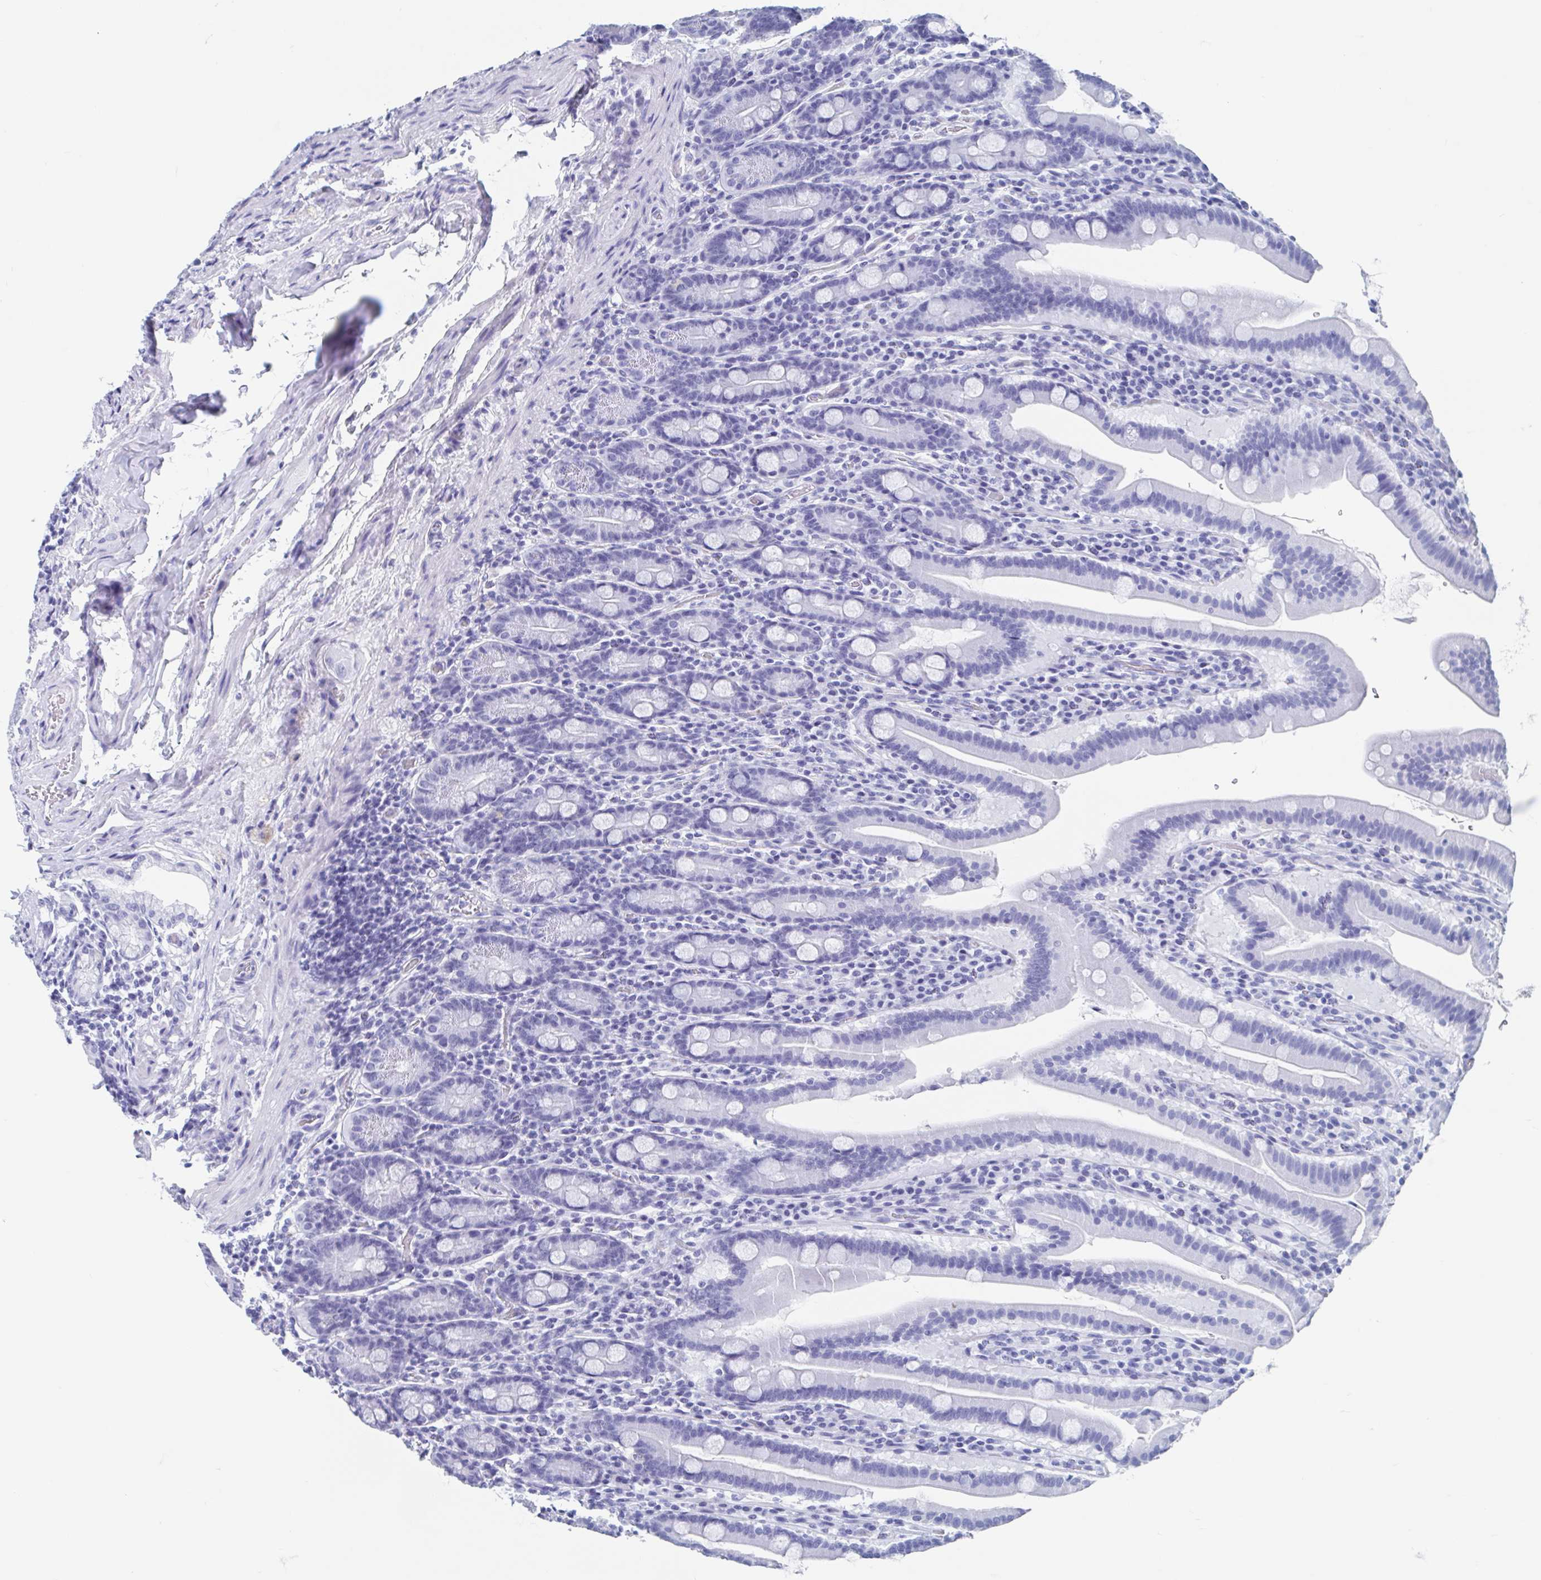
{"staining": {"intensity": "negative", "quantity": "none", "location": "none"}, "tissue": "small intestine", "cell_type": "Glandular cells", "image_type": "normal", "snomed": [{"axis": "morphology", "description": "Normal tissue, NOS"}, {"axis": "topography", "description": "Small intestine"}], "caption": "This is an IHC micrograph of unremarkable small intestine. There is no expression in glandular cells.", "gene": "HDGFL1", "patient": {"sex": "male", "age": 26}}